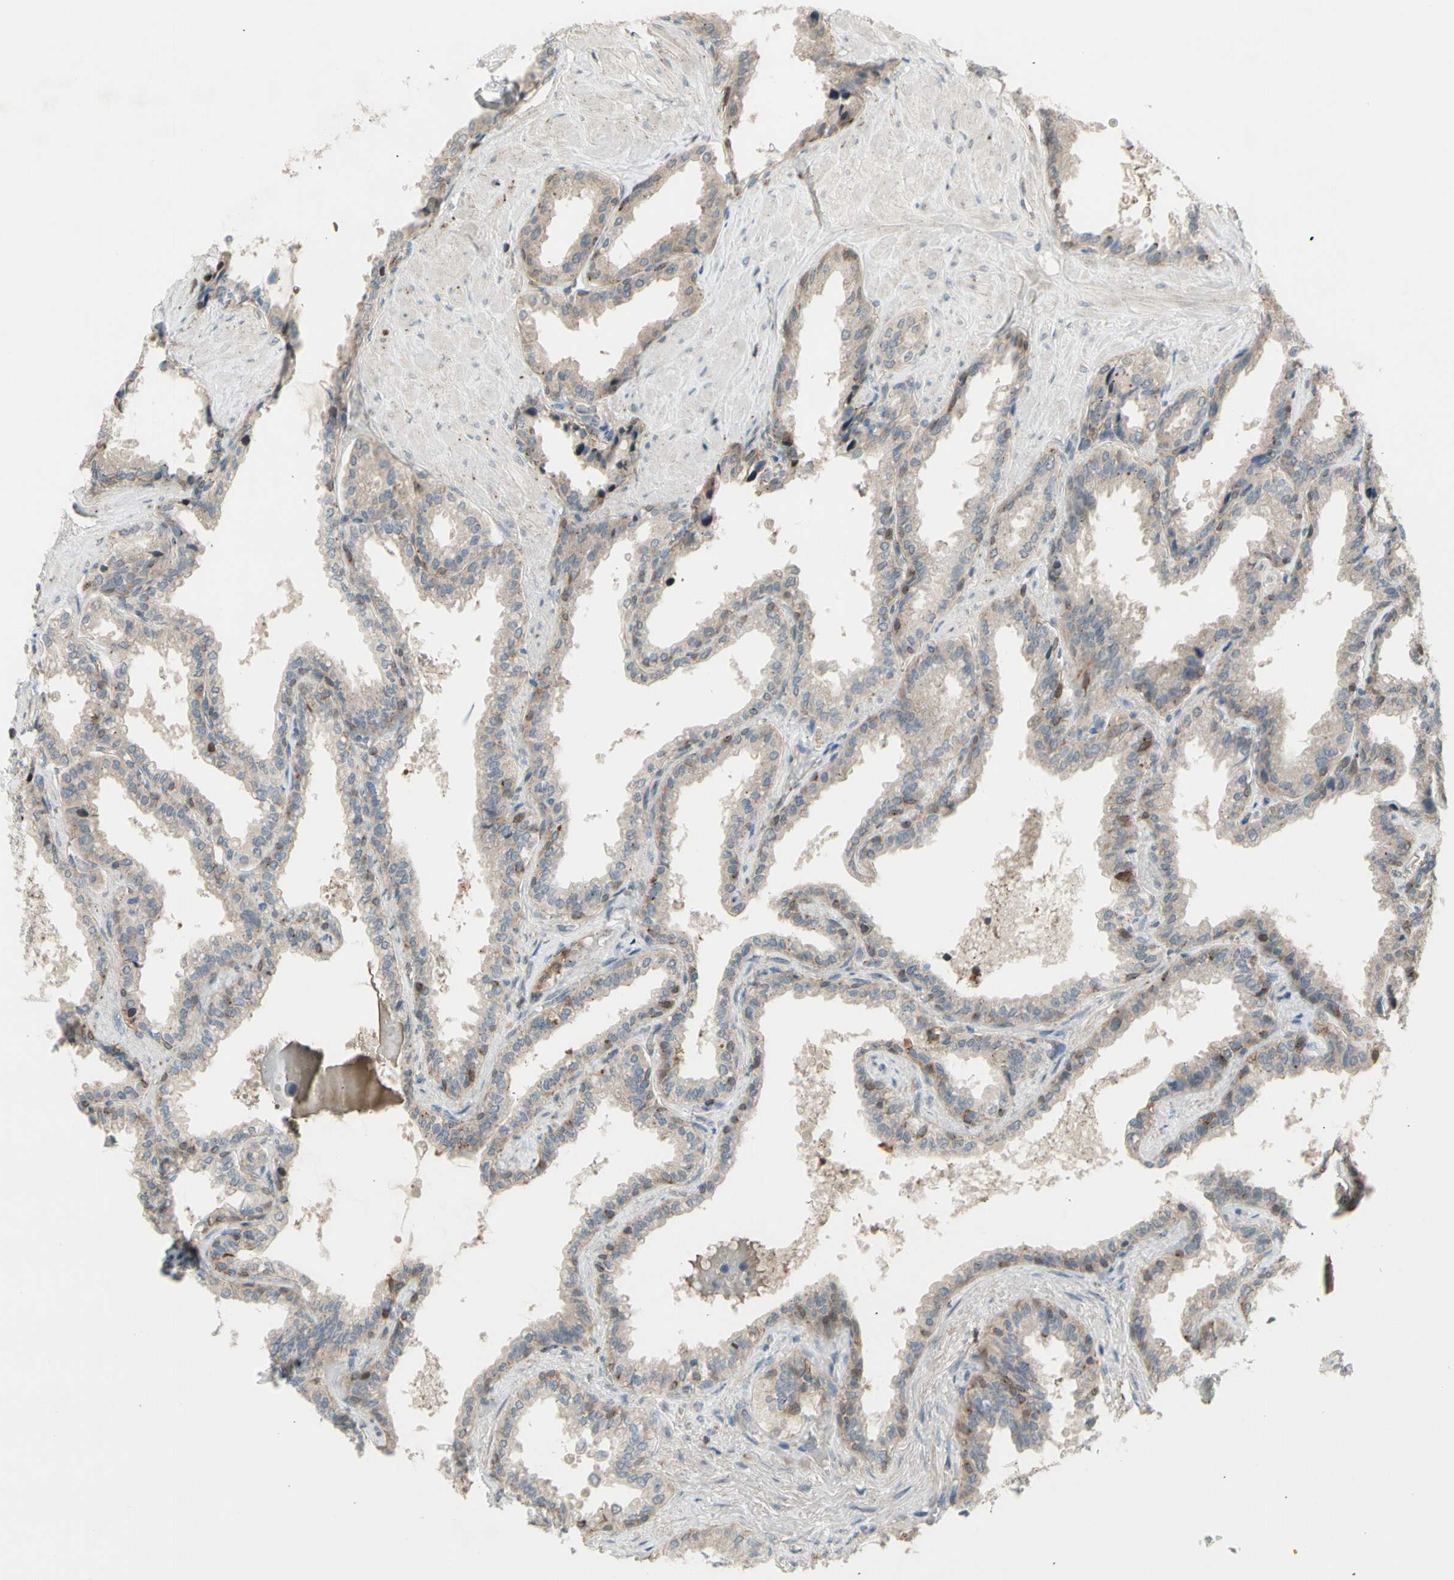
{"staining": {"intensity": "moderate", "quantity": ">75%", "location": "cytoplasmic/membranous"}, "tissue": "seminal vesicle", "cell_type": "Glandular cells", "image_type": "normal", "snomed": [{"axis": "morphology", "description": "Normal tissue, NOS"}, {"axis": "topography", "description": "Seminal veicle"}], "caption": "A medium amount of moderate cytoplasmic/membranous staining is appreciated in about >75% of glandular cells in unremarkable seminal vesicle.", "gene": "GALNT5", "patient": {"sex": "male", "age": 46}}